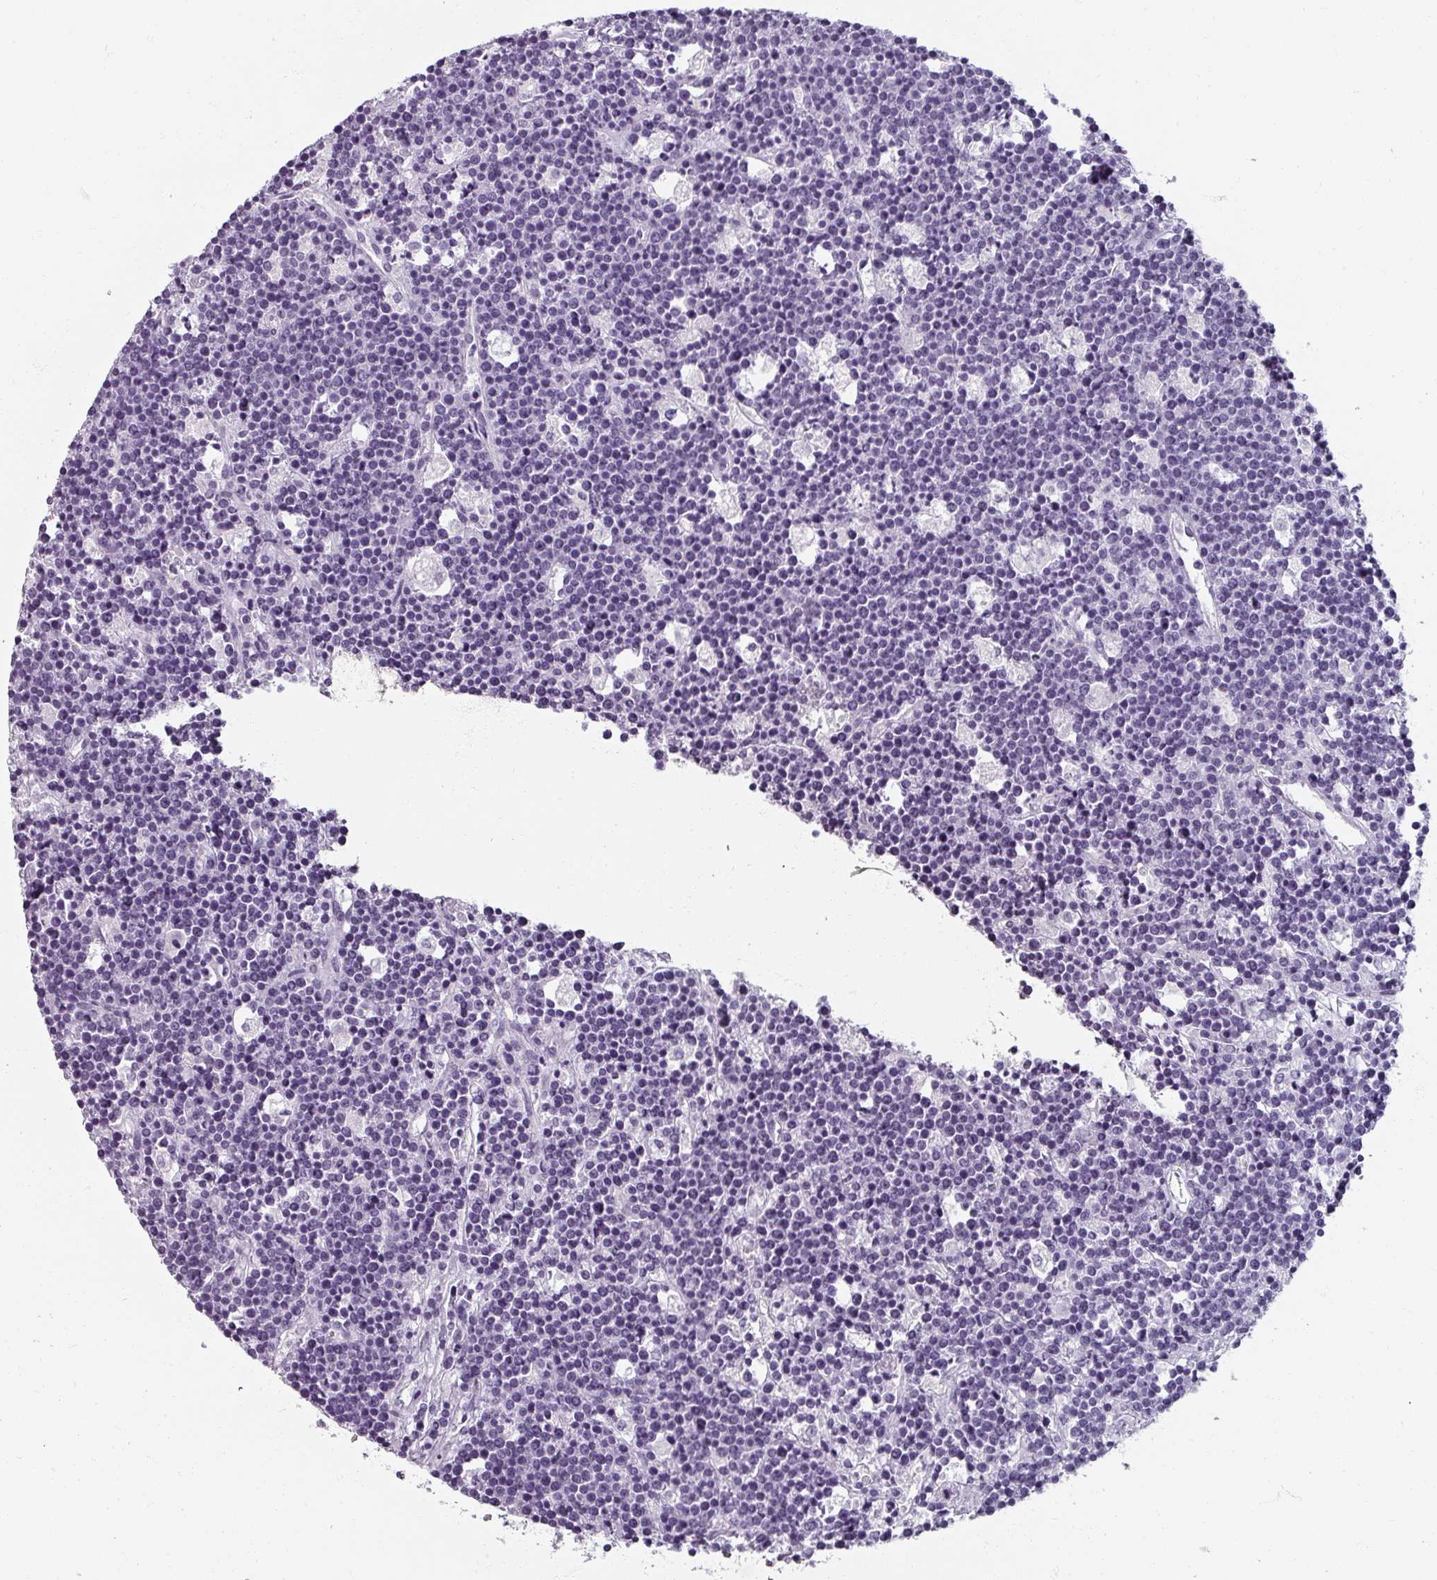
{"staining": {"intensity": "negative", "quantity": "none", "location": "none"}, "tissue": "lymphoma", "cell_type": "Tumor cells", "image_type": "cancer", "snomed": [{"axis": "morphology", "description": "Malignant lymphoma, non-Hodgkin's type, High grade"}, {"axis": "topography", "description": "Ovary"}], "caption": "A high-resolution image shows IHC staining of malignant lymphoma, non-Hodgkin's type (high-grade), which demonstrates no significant positivity in tumor cells.", "gene": "REG3G", "patient": {"sex": "female", "age": 56}}